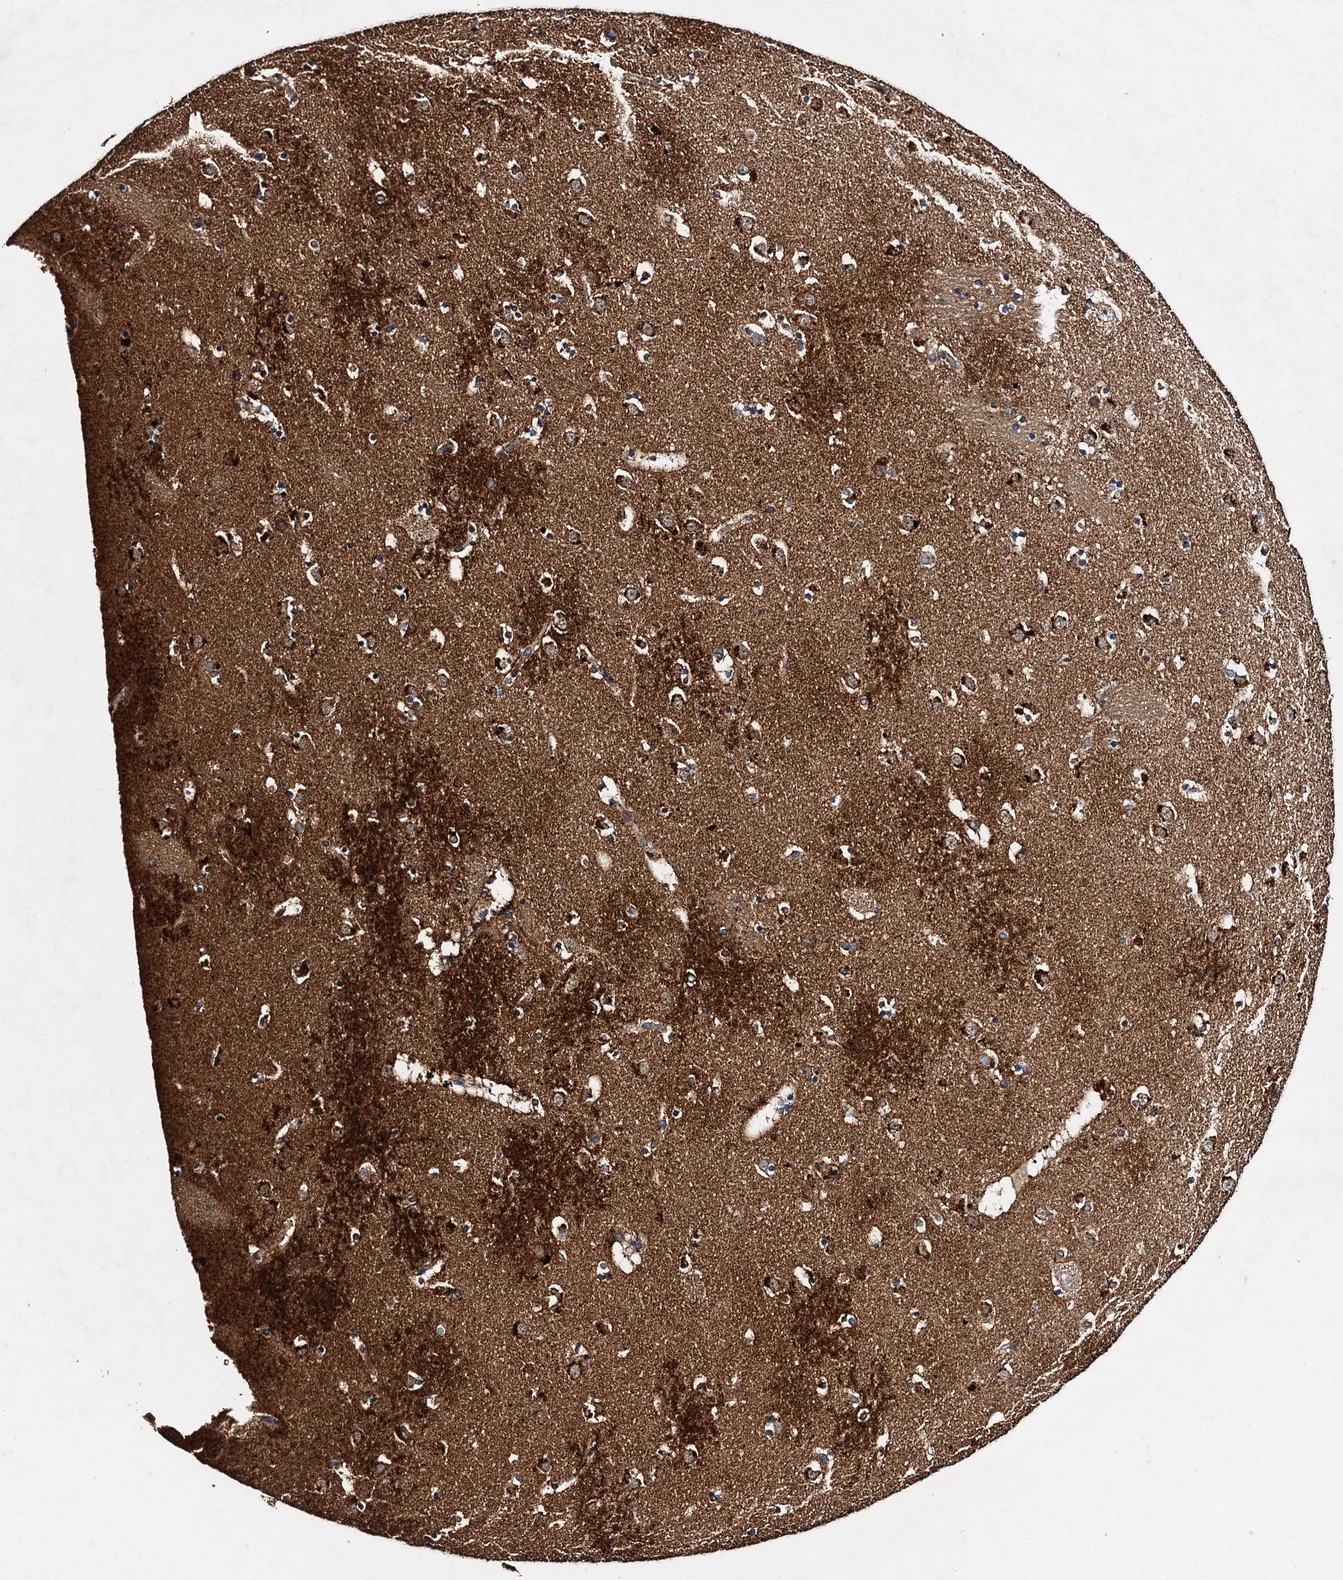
{"staining": {"intensity": "strong", "quantity": "<25%", "location": "cytoplasmic/membranous"}, "tissue": "caudate", "cell_type": "Glial cells", "image_type": "normal", "snomed": [{"axis": "morphology", "description": "Normal tissue, NOS"}, {"axis": "topography", "description": "Lateral ventricle wall"}], "caption": "Caudate stained for a protein (brown) demonstrates strong cytoplasmic/membranous positive staining in approximately <25% of glial cells.", "gene": "NDUFA13", "patient": {"sex": "male", "age": 45}}